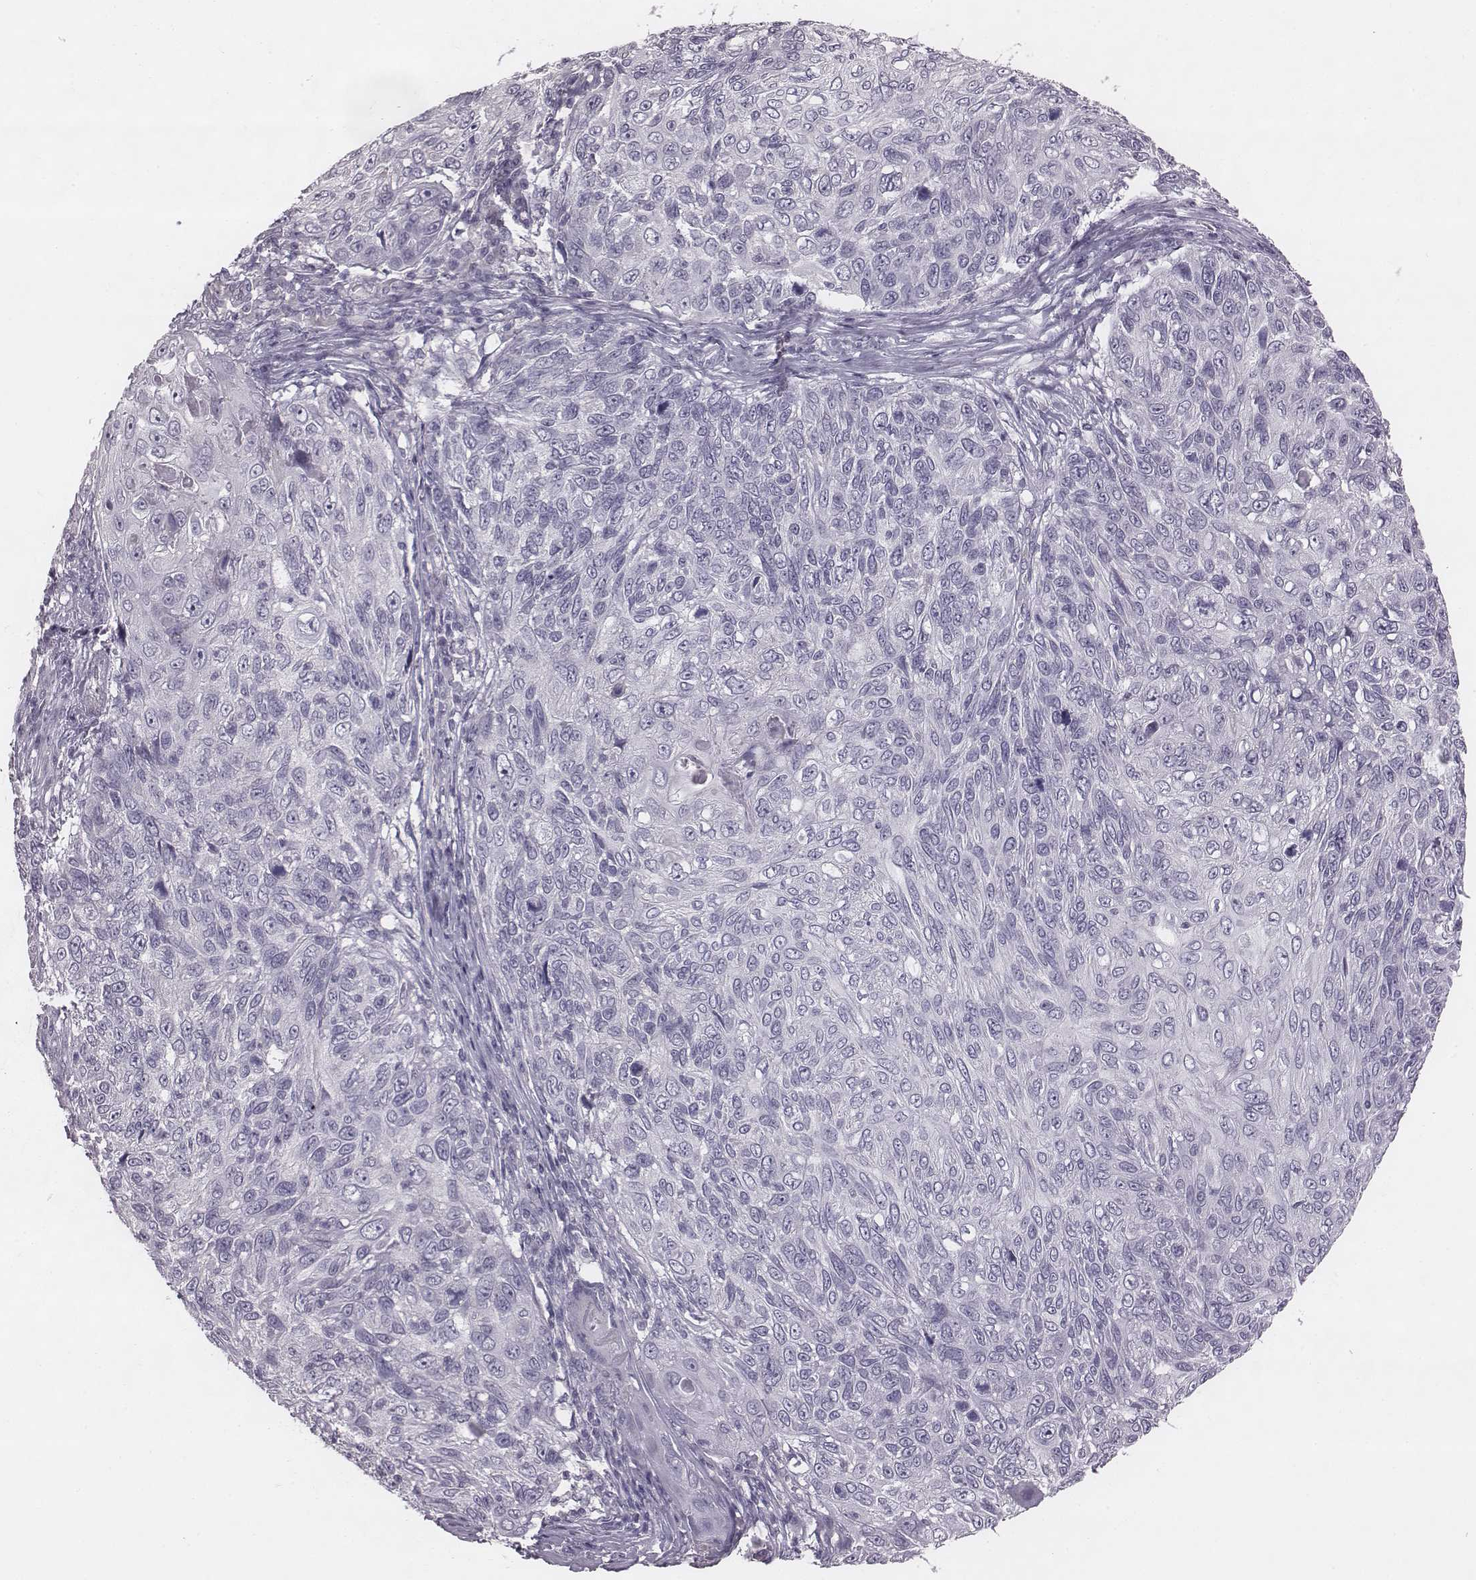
{"staining": {"intensity": "negative", "quantity": "none", "location": "none"}, "tissue": "skin cancer", "cell_type": "Tumor cells", "image_type": "cancer", "snomed": [{"axis": "morphology", "description": "Squamous cell carcinoma, NOS"}, {"axis": "topography", "description": "Skin"}], "caption": "A histopathology image of human skin cancer (squamous cell carcinoma) is negative for staining in tumor cells.", "gene": "PDE8B", "patient": {"sex": "male", "age": 92}}